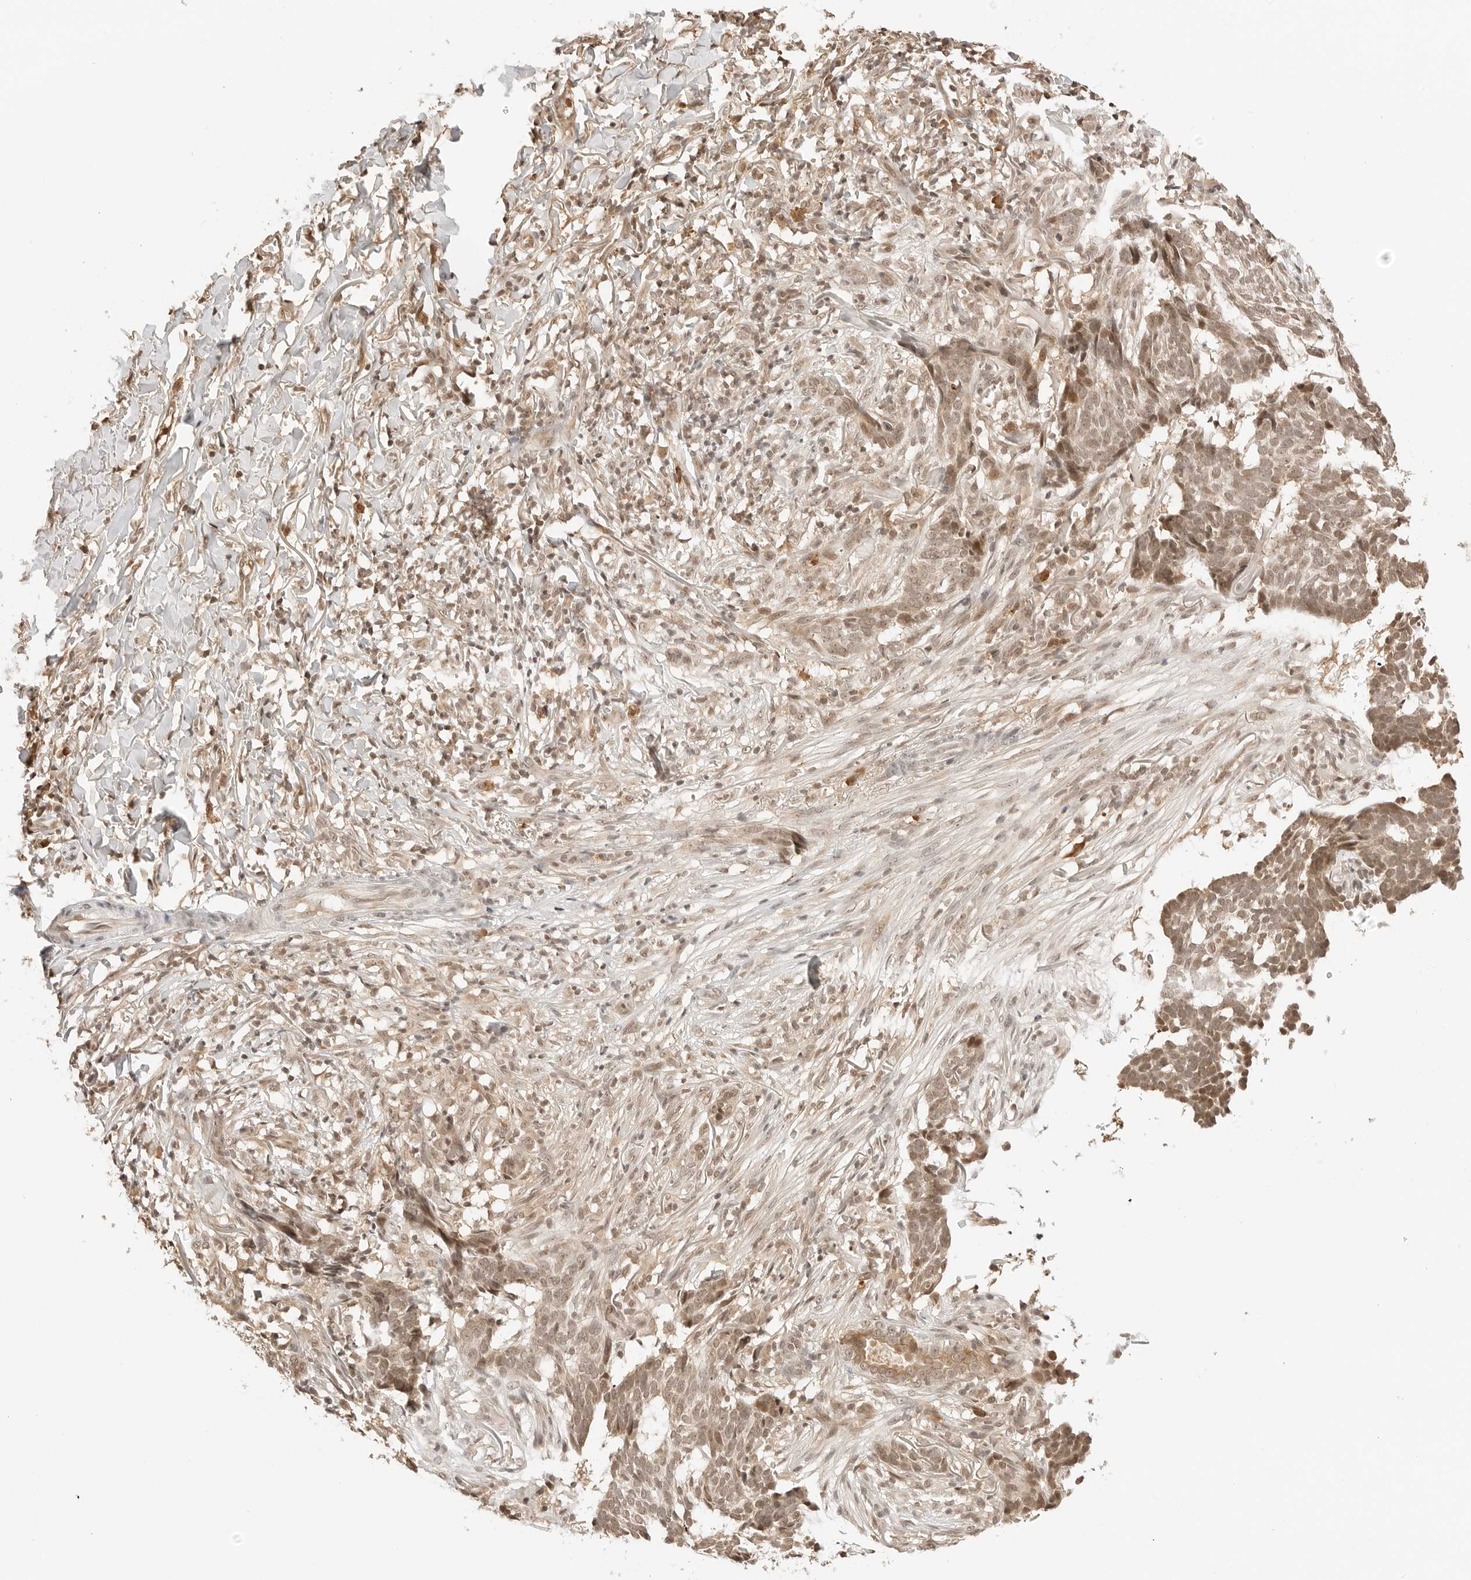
{"staining": {"intensity": "moderate", "quantity": ">75%", "location": "cytoplasmic/membranous,nuclear"}, "tissue": "skin cancer", "cell_type": "Tumor cells", "image_type": "cancer", "snomed": [{"axis": "morphology", "description": "Basal cell carcinoma"}, {"axis": "topography", "description": "Skin"}], "caption": "Tumor cells display medium levels of moderate cytoplasmic/membranous and nuclear staining in approximately >75% of cells in human skin basal cell carcinoma.", "gene": "SEPTIN4", "patient": {"sex": "male", "age": 85}}